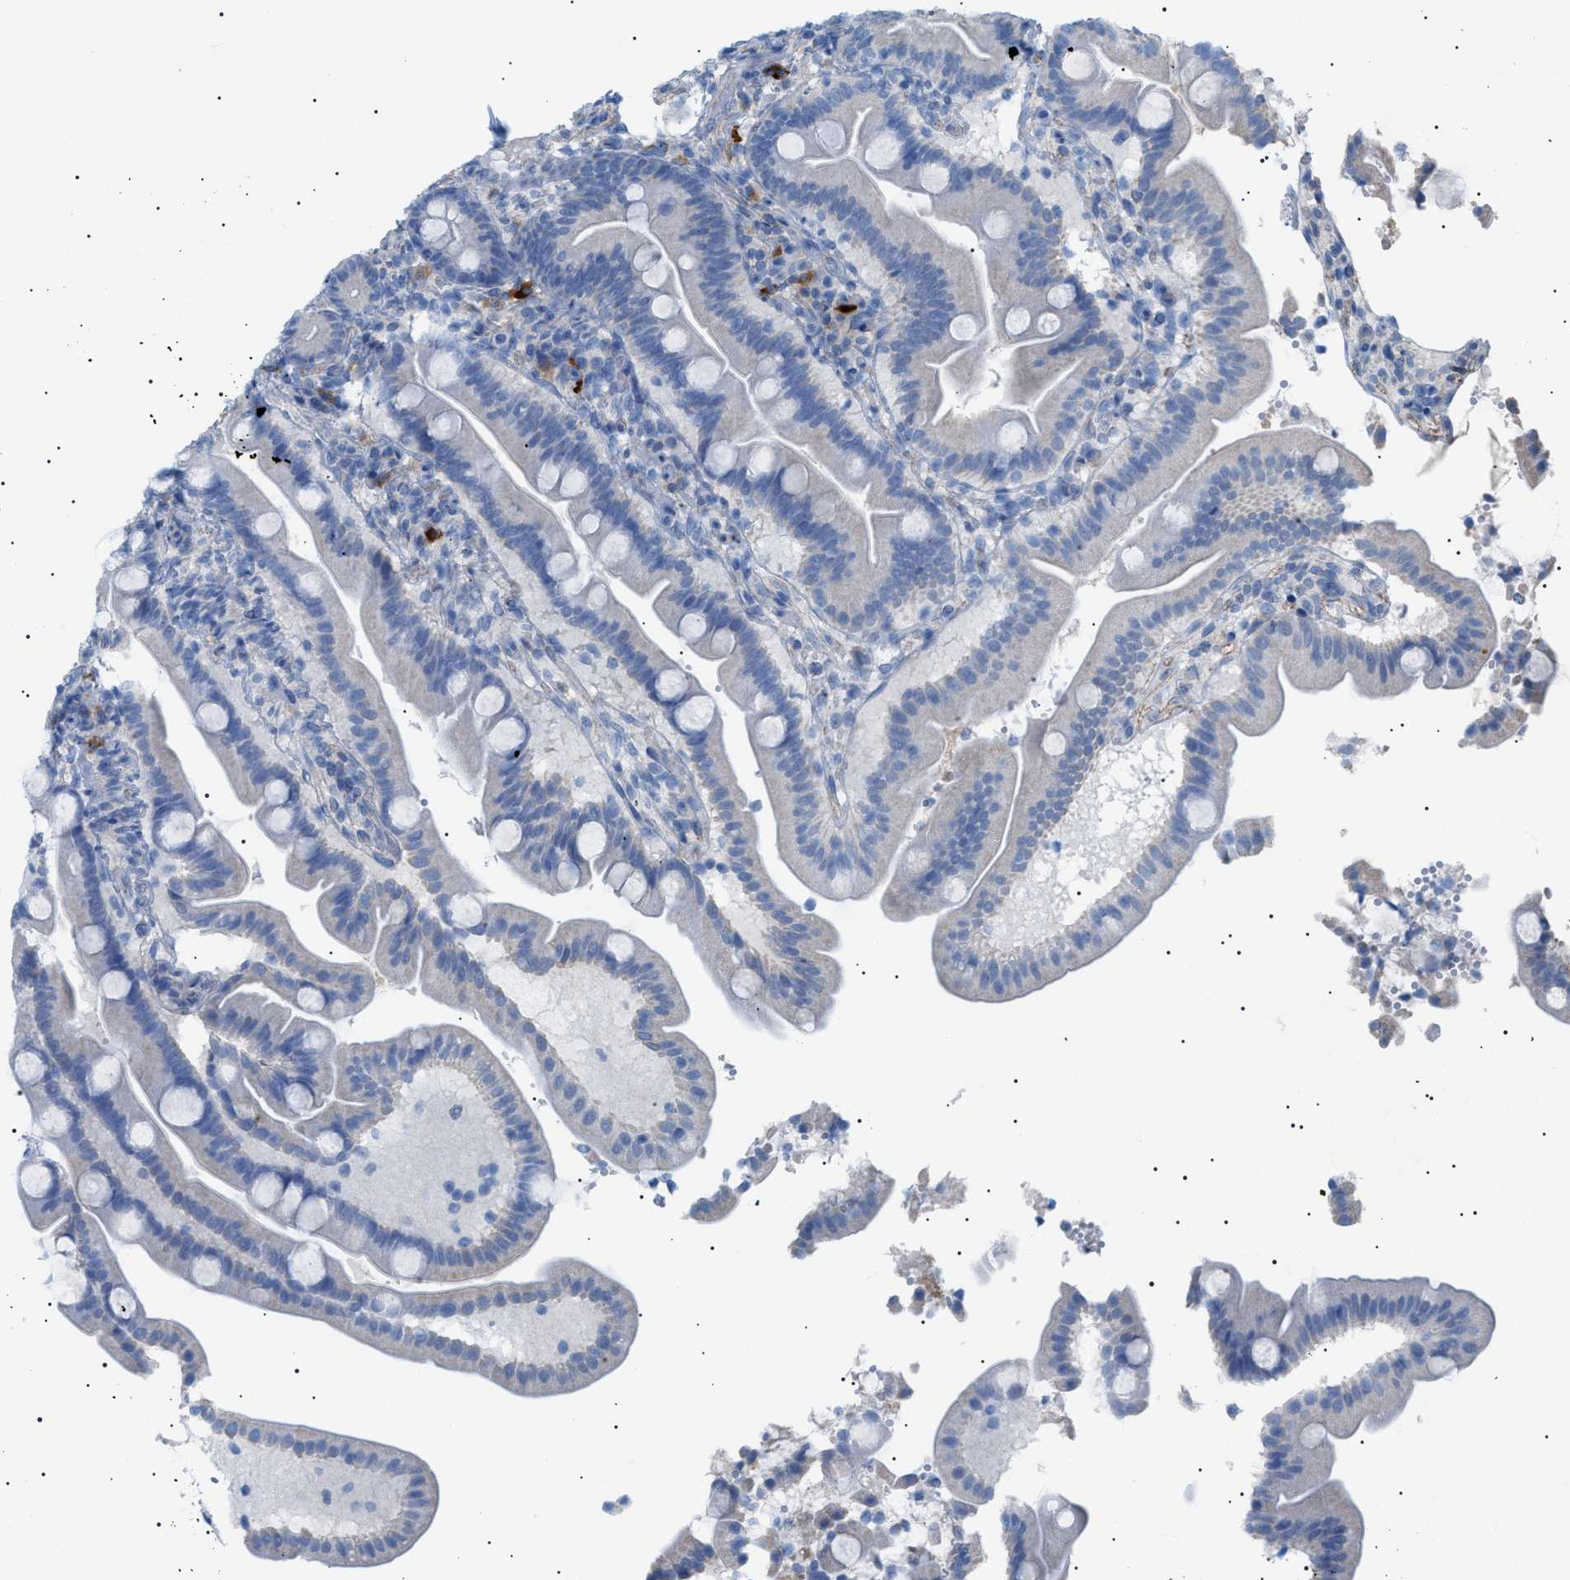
{"staining": {"intensity": "negative", "quantity": "none", "location": "none"}, "tissue": "duodenum", "cell_type": "Glandular cells", "image_type": "normal", "snomed": [{"axis": "morphology", "description": "Normal tissue, NOS"}, {"axis": "topography", "description": "Duodenum"}], "caption": "Immunohistochemistry photomicrograph of benign duodenum: human duodenum stained with DAB exhibits no significant protein positivity in glandular cells.", "gene": "ADAMTS1", "patient": {"sex": "male", "age": 54}}